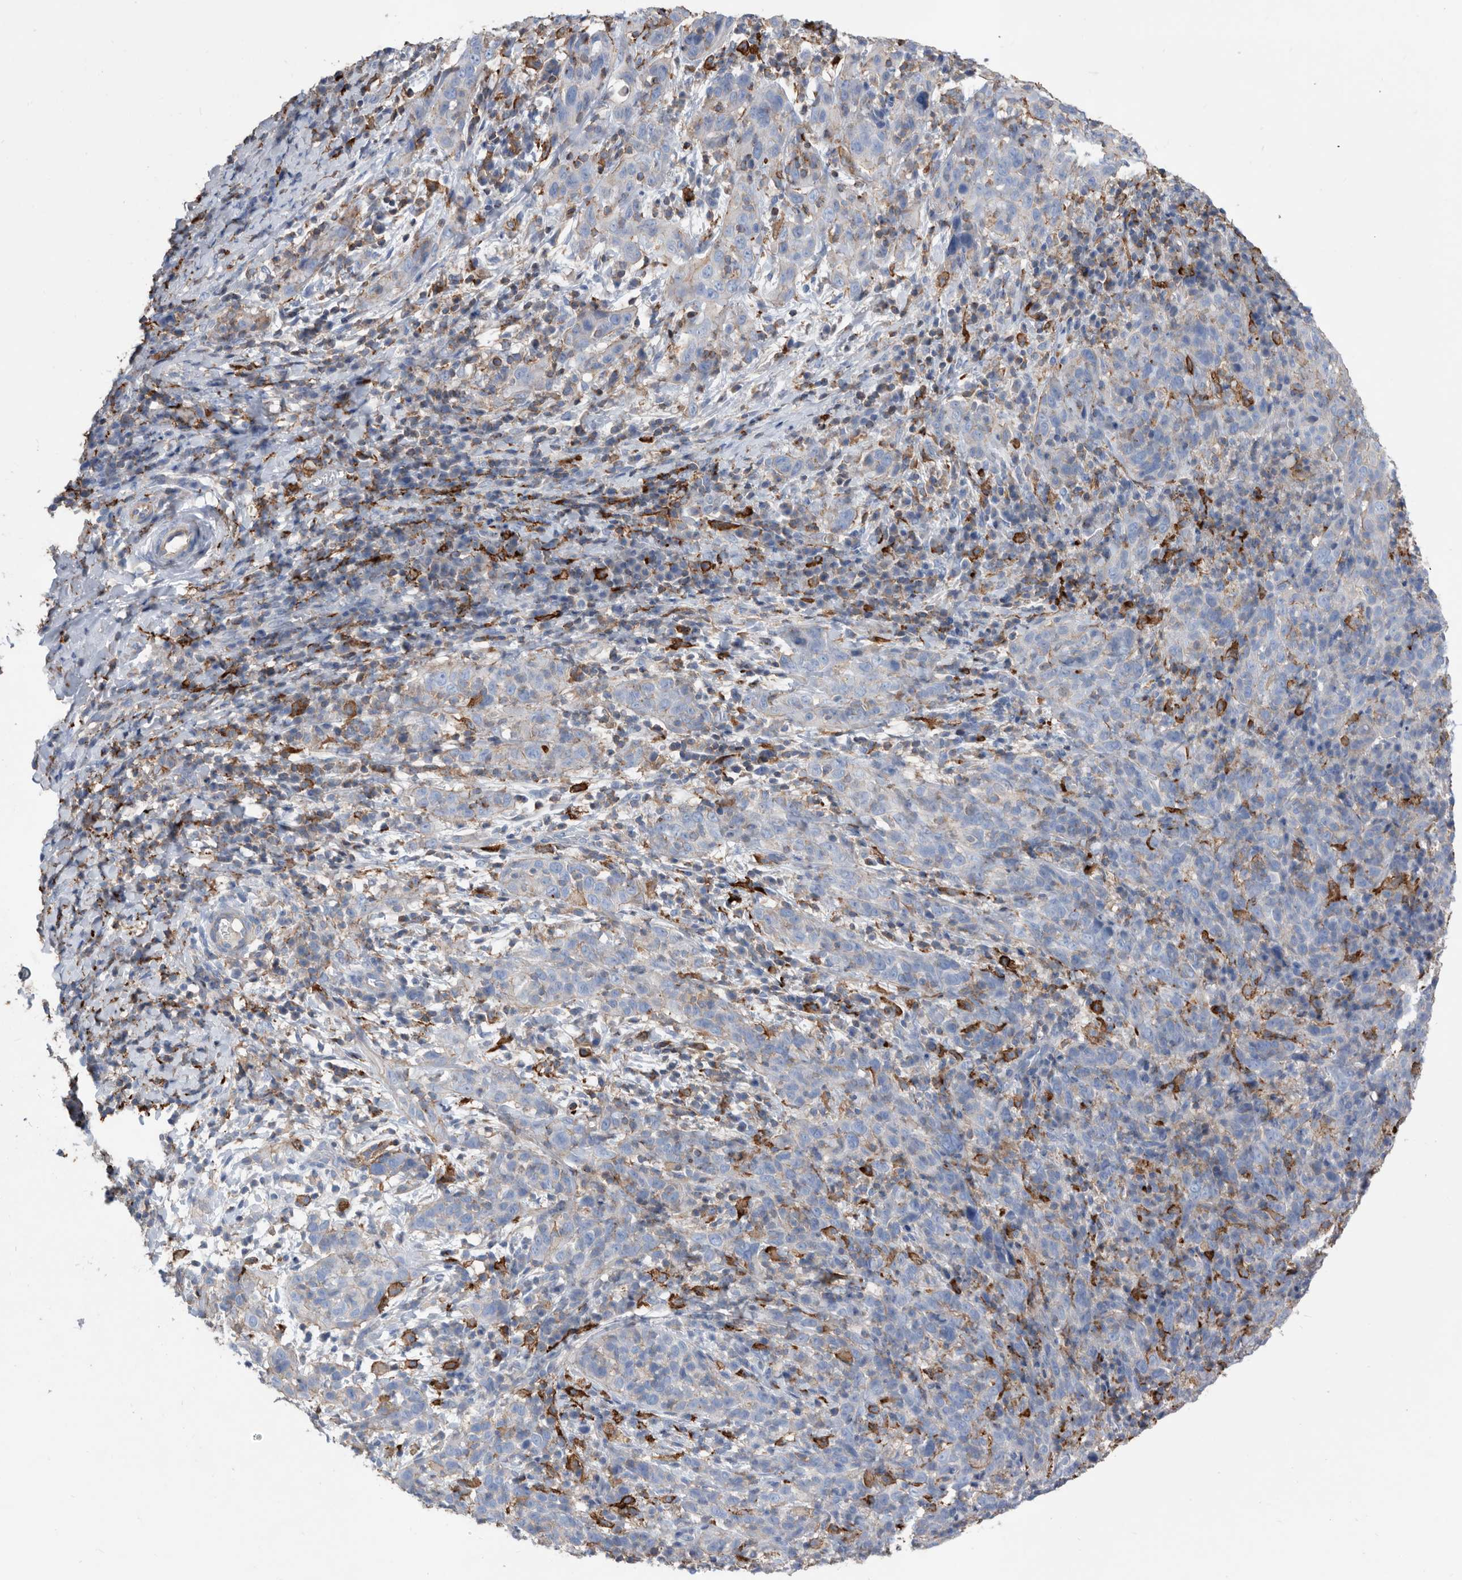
{"staining": {"intensity": "negative", "quantity": "none", "location": "none"}, "tissue": "cervical cancer", "cell_type": "Tumor cells", "image_type": "cancer", "snomed": [{"axis": "morphology", "description": "Squamous cell carcinoma, NOS"}, {"axis": "topography", "description": "Cervix"}], "caption": "Photomicrograph shows no significant protein expression in tumor cells of squamous cell carcinoma (cervical).", "gene": "MS4A4A", "patient": {"sex": "female", "age": 46}}